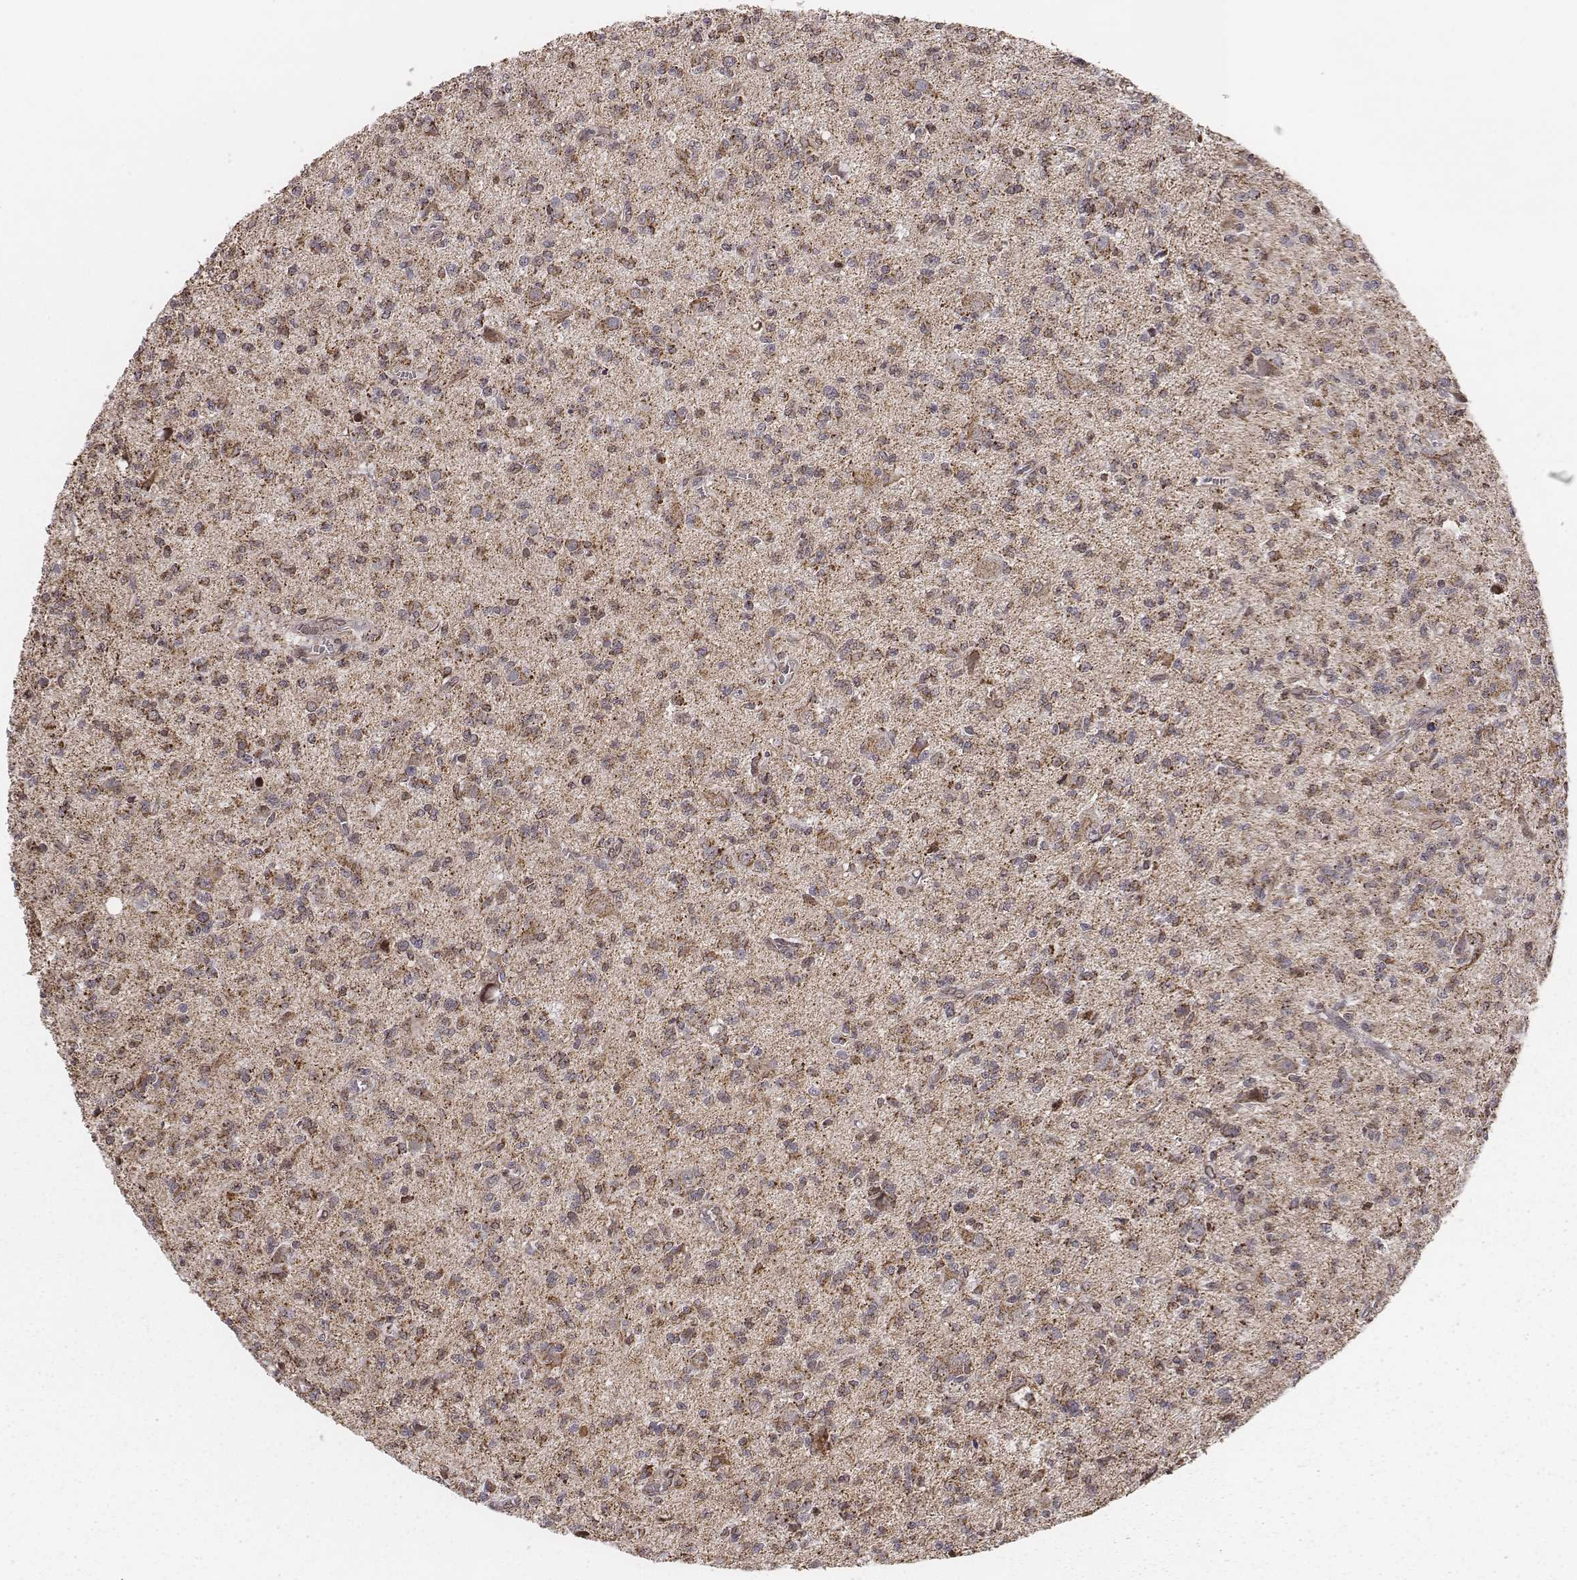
{"staining": {"intensity": "negative", "quantity": "none", "location": "none"}, "tissue": "glioma", "cell_type": "Tumor cells", "image_type": "cancer", "snomed": [{"axis": "morphology", "description": "Glioma, malignant, Low grade"}, {"axis": "topography", "description": "Brain"}], "caption": "This is an IHC micrograph of human glioma. There is no staining in tumor cells.", "gene": "ACOT2", "patient": {"sex": "male", "age": 64}}